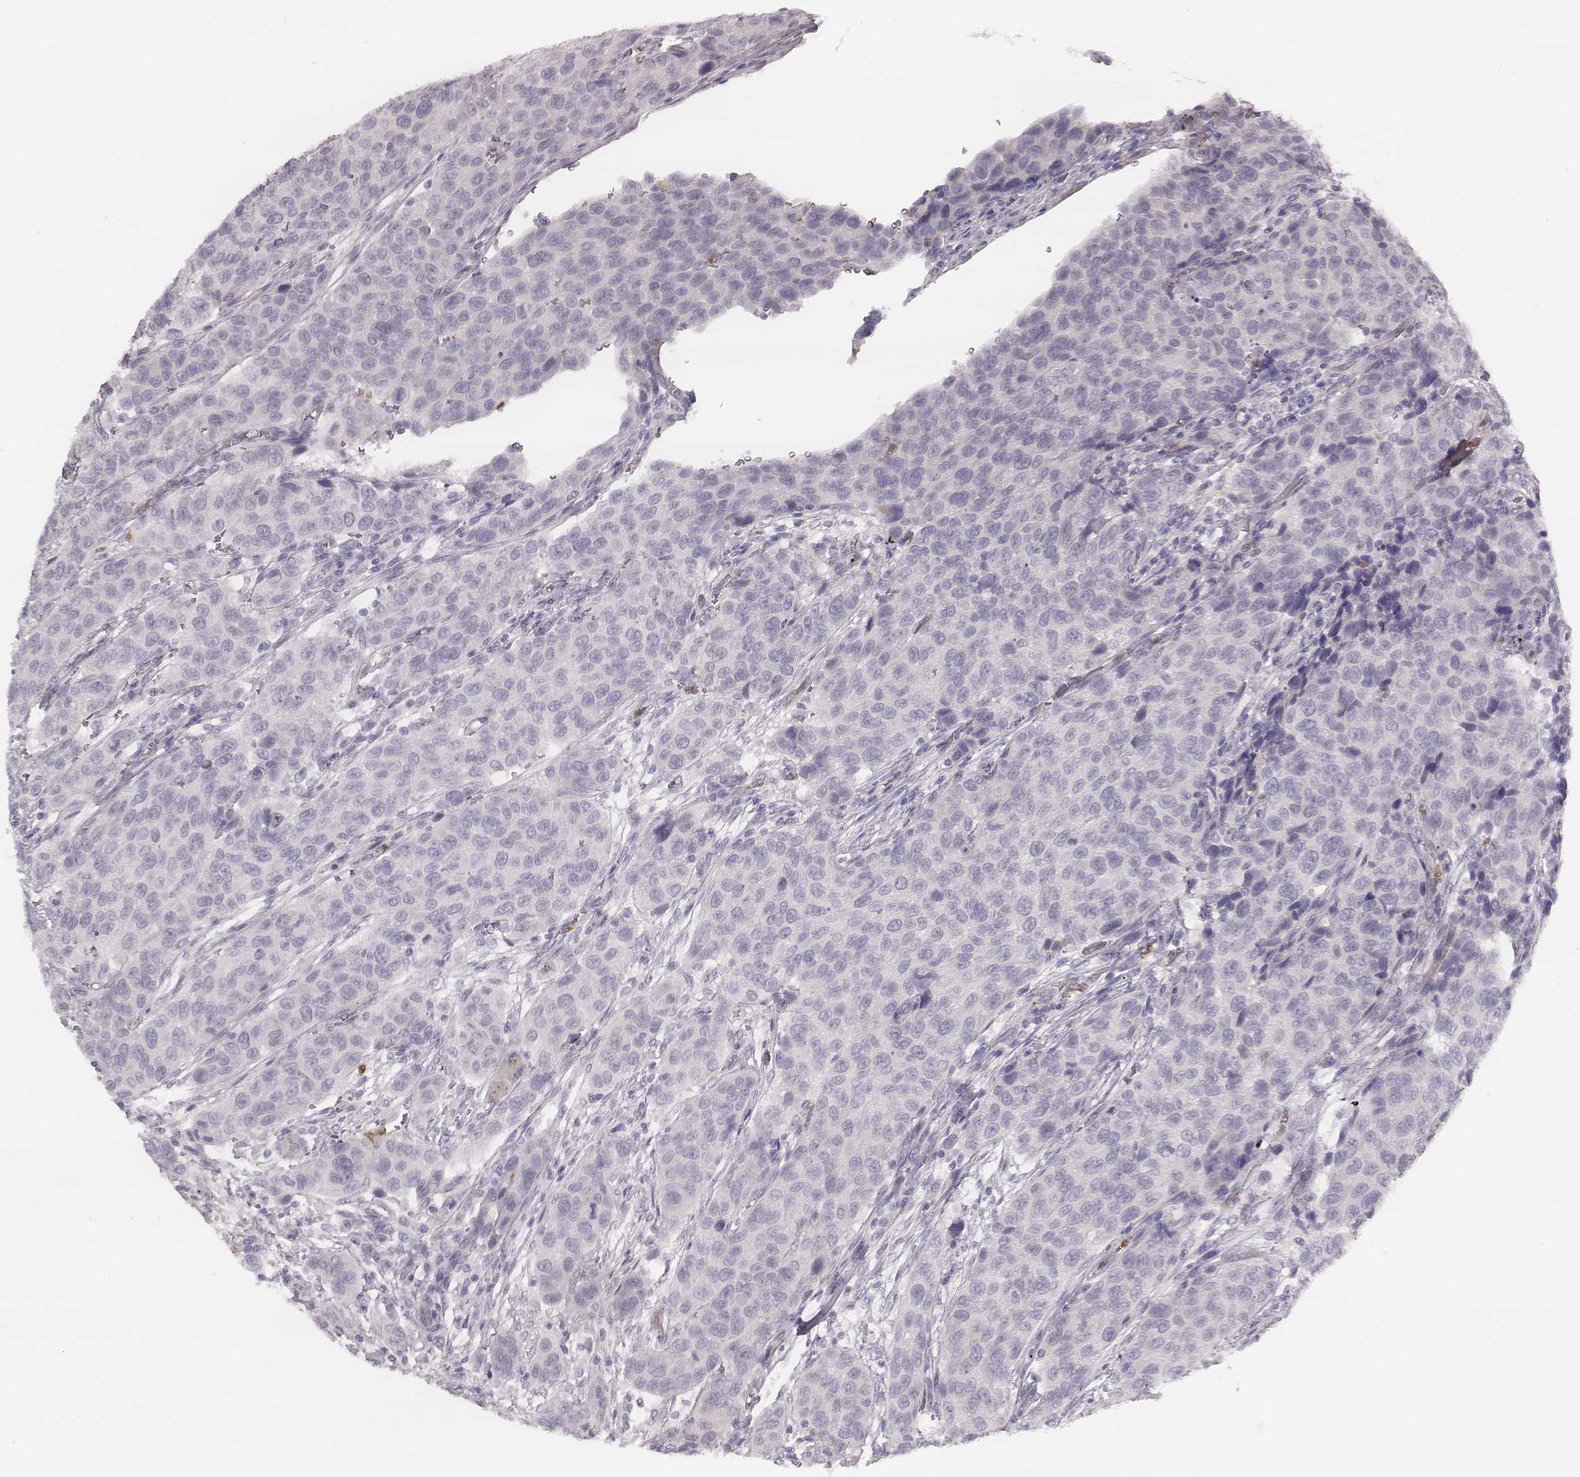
{"staining": {"intensity": "negative", "quantity": "none", "location": "none"}, "tissue": "urothelial cancer", "cell_type": "Tumor cells", "image_type": "cancer", "snomed": [{"axis": "morphology", "description": "Urothelial carcinoma, High grade"}, {"axis": "topography", "description": "Urinary bladder"}], "caption": "IHC micrograph of urothelial cancer stained for a protein (brown), which shows no positivity in tumor cells.", "gene": "KCNJ12", "patient": {"sex": "female", "age": 58}}